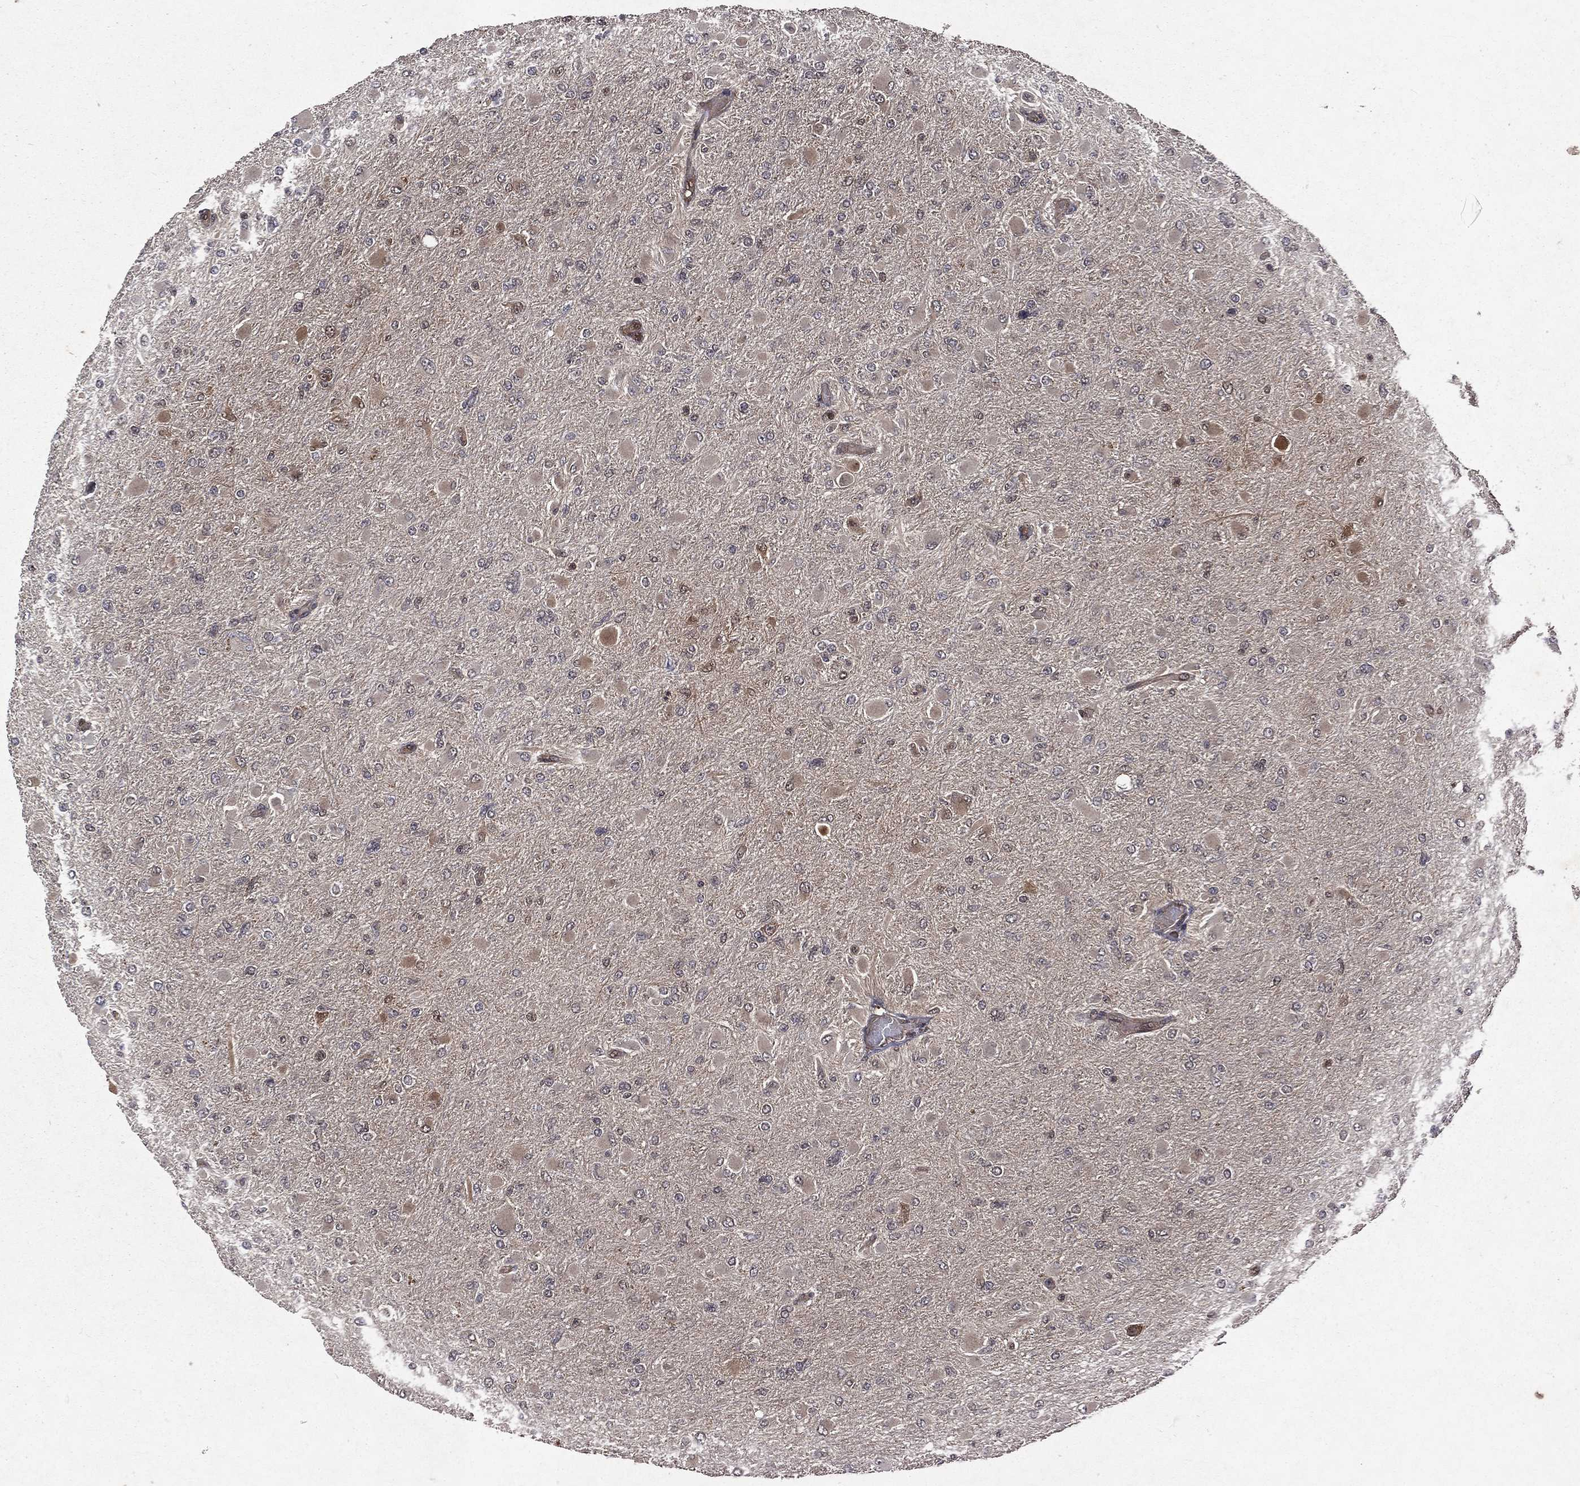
{"staining": {"intensity": "weak", "quantity": "<25%", "location": "cytoplasmic/membranous"}, "tissue": "glioma", "cell_type": "Tumor cells", "image_type": "cancer", "snomed": [{"axis": "morphology", "description": "Glioma, malignant, High grade"}, {"axis": "topography", "description": "Cerebral cortex"}], "caption": "IHC of malignant high-grade glioma shows no expression in tumor cells. The staining is performed using DAB brown chromogen with nuclei counter-stained in using hematoxylin.", "gene": "FGD1", "patient": {"sex": "female", "age": 36}}